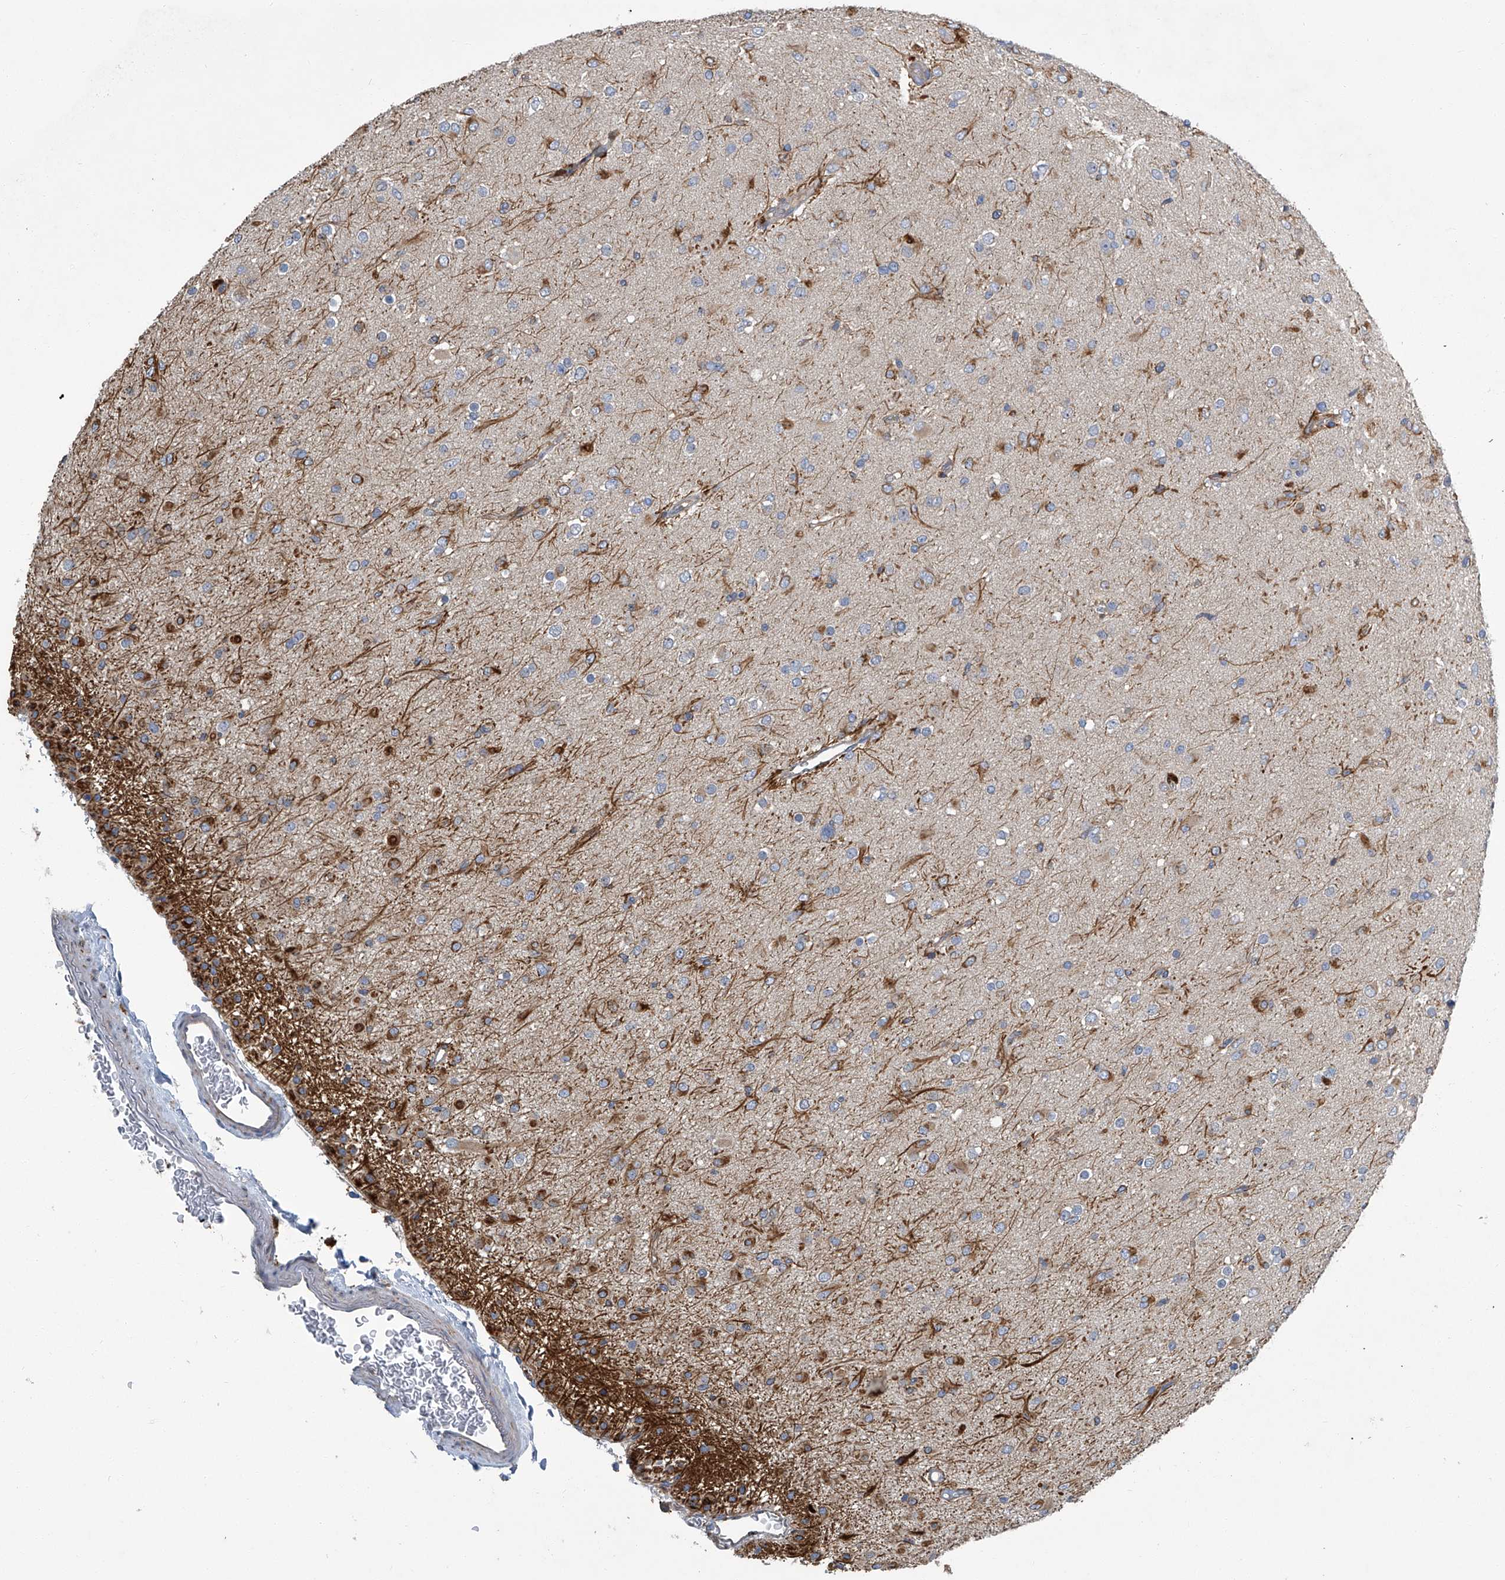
{"staining": {"intensity": "moderate", "quantity": "<25%", "location": "cytoplasmic/membranous"}, "tissue": "glioma", "cell_type": "Tumor cells", "image_type": "cancer", "snomed": [{"axis": "morphology", "description": "Glioma, malignant, Low grade"}, {"axis": "topography", "description": "Brain"}], "caption": "Moderate cytoplasmic/membranous staining is identified in about <25% of tumor cells in glioma. (Brightfield microscopy of DAB IHC at high magnification).", "gene": "FAM167A", "patient": {"sex": "male", "age": 65}}